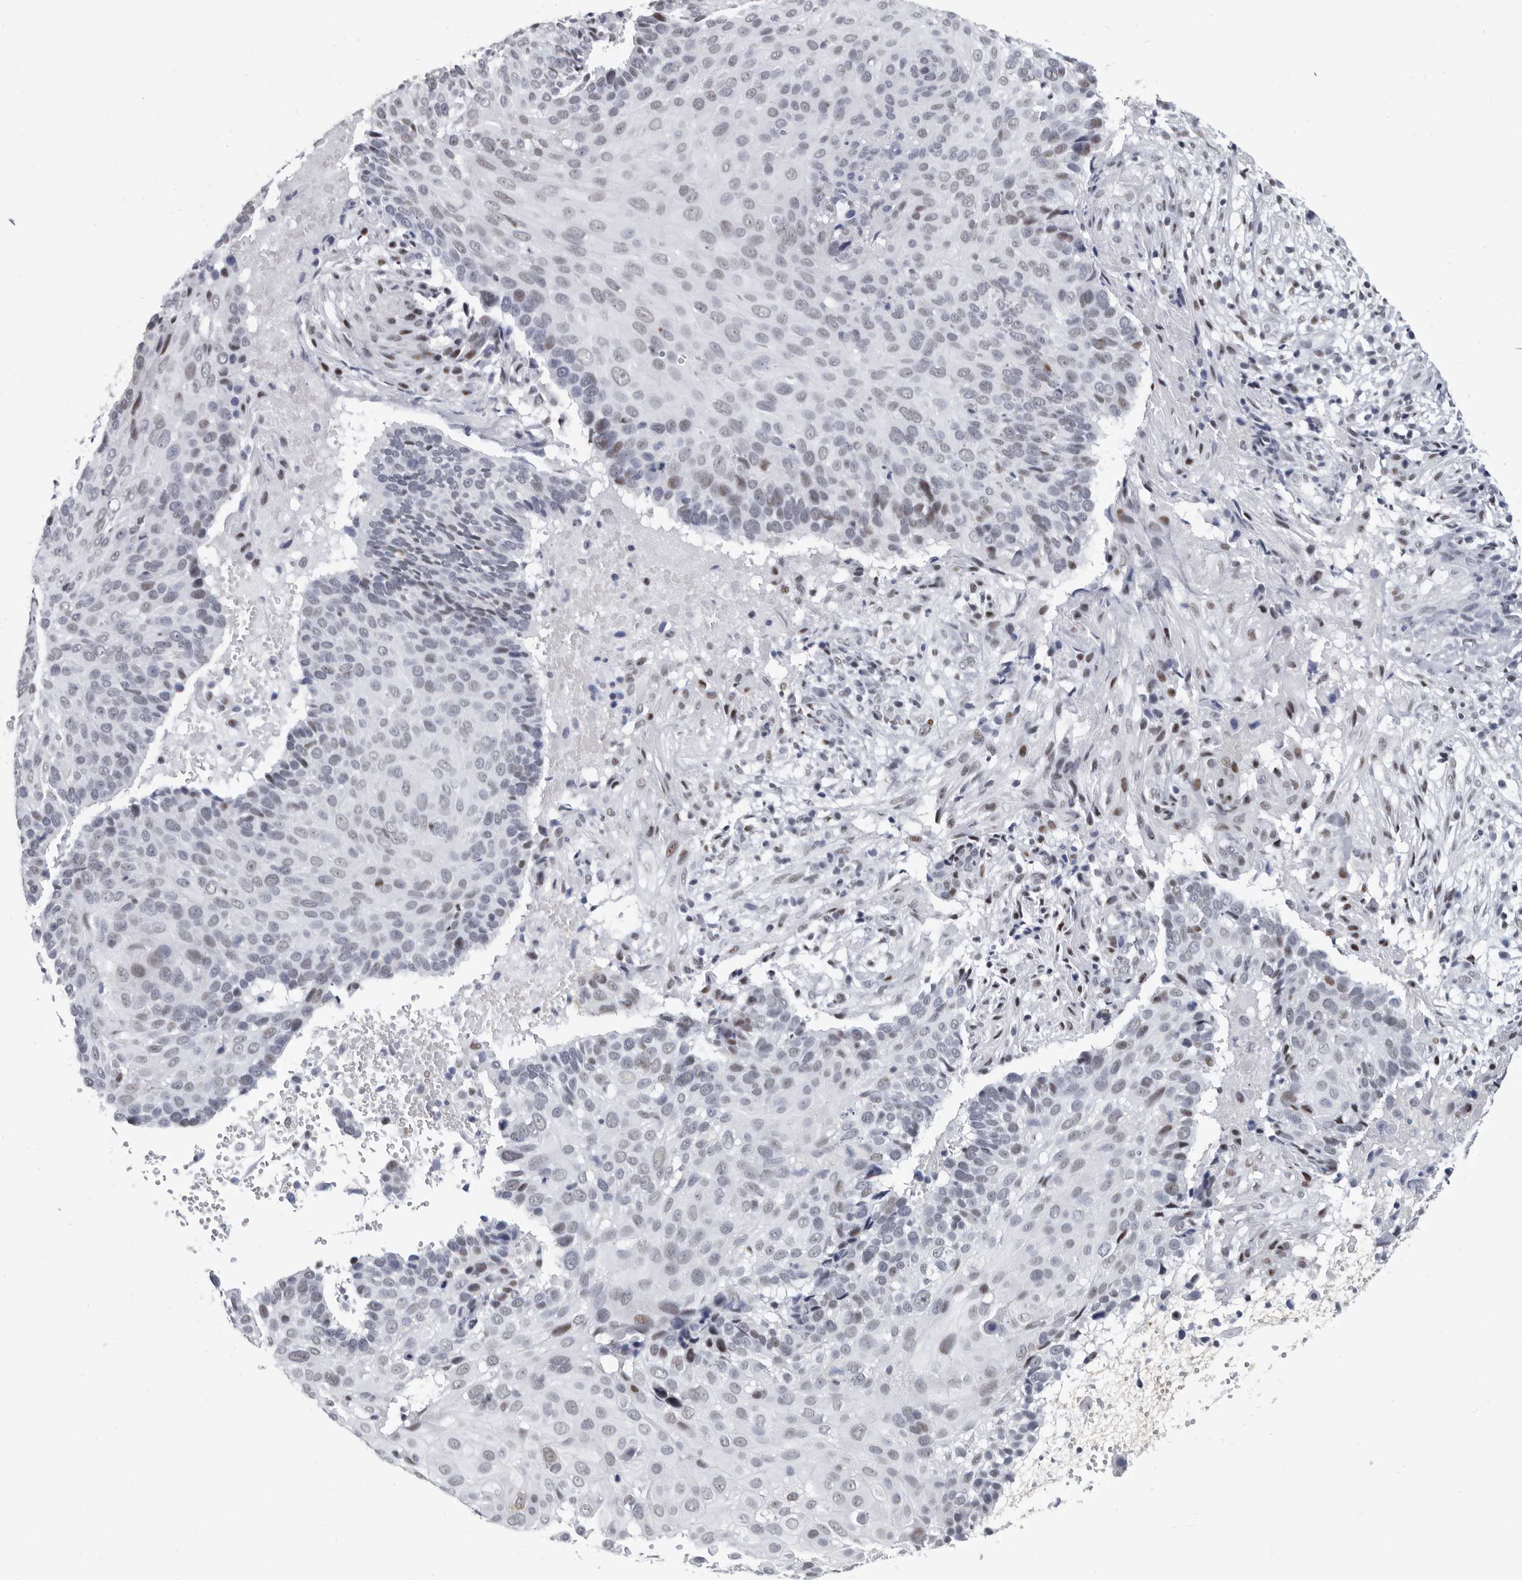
{"staining": {"intensity": "weak", "quantity": "<25%", "location": "nuclear"}, "tissue": "cervical cancer", "cell_type": "Tumor cells", "image_type": "cancer", "snomed": [{"axis": "morphology", "description": "Squamous cell carcinoma, NOS"}, {"axis": "topography", "description": "Cervix"}], "caption": "Immunohistochemistry of human cervical cancer (squamous cell carcinoma) shows no positivity in tumor cells.", "gene": "WRAP73", "patient": {"sex": "female", "age": 74}}